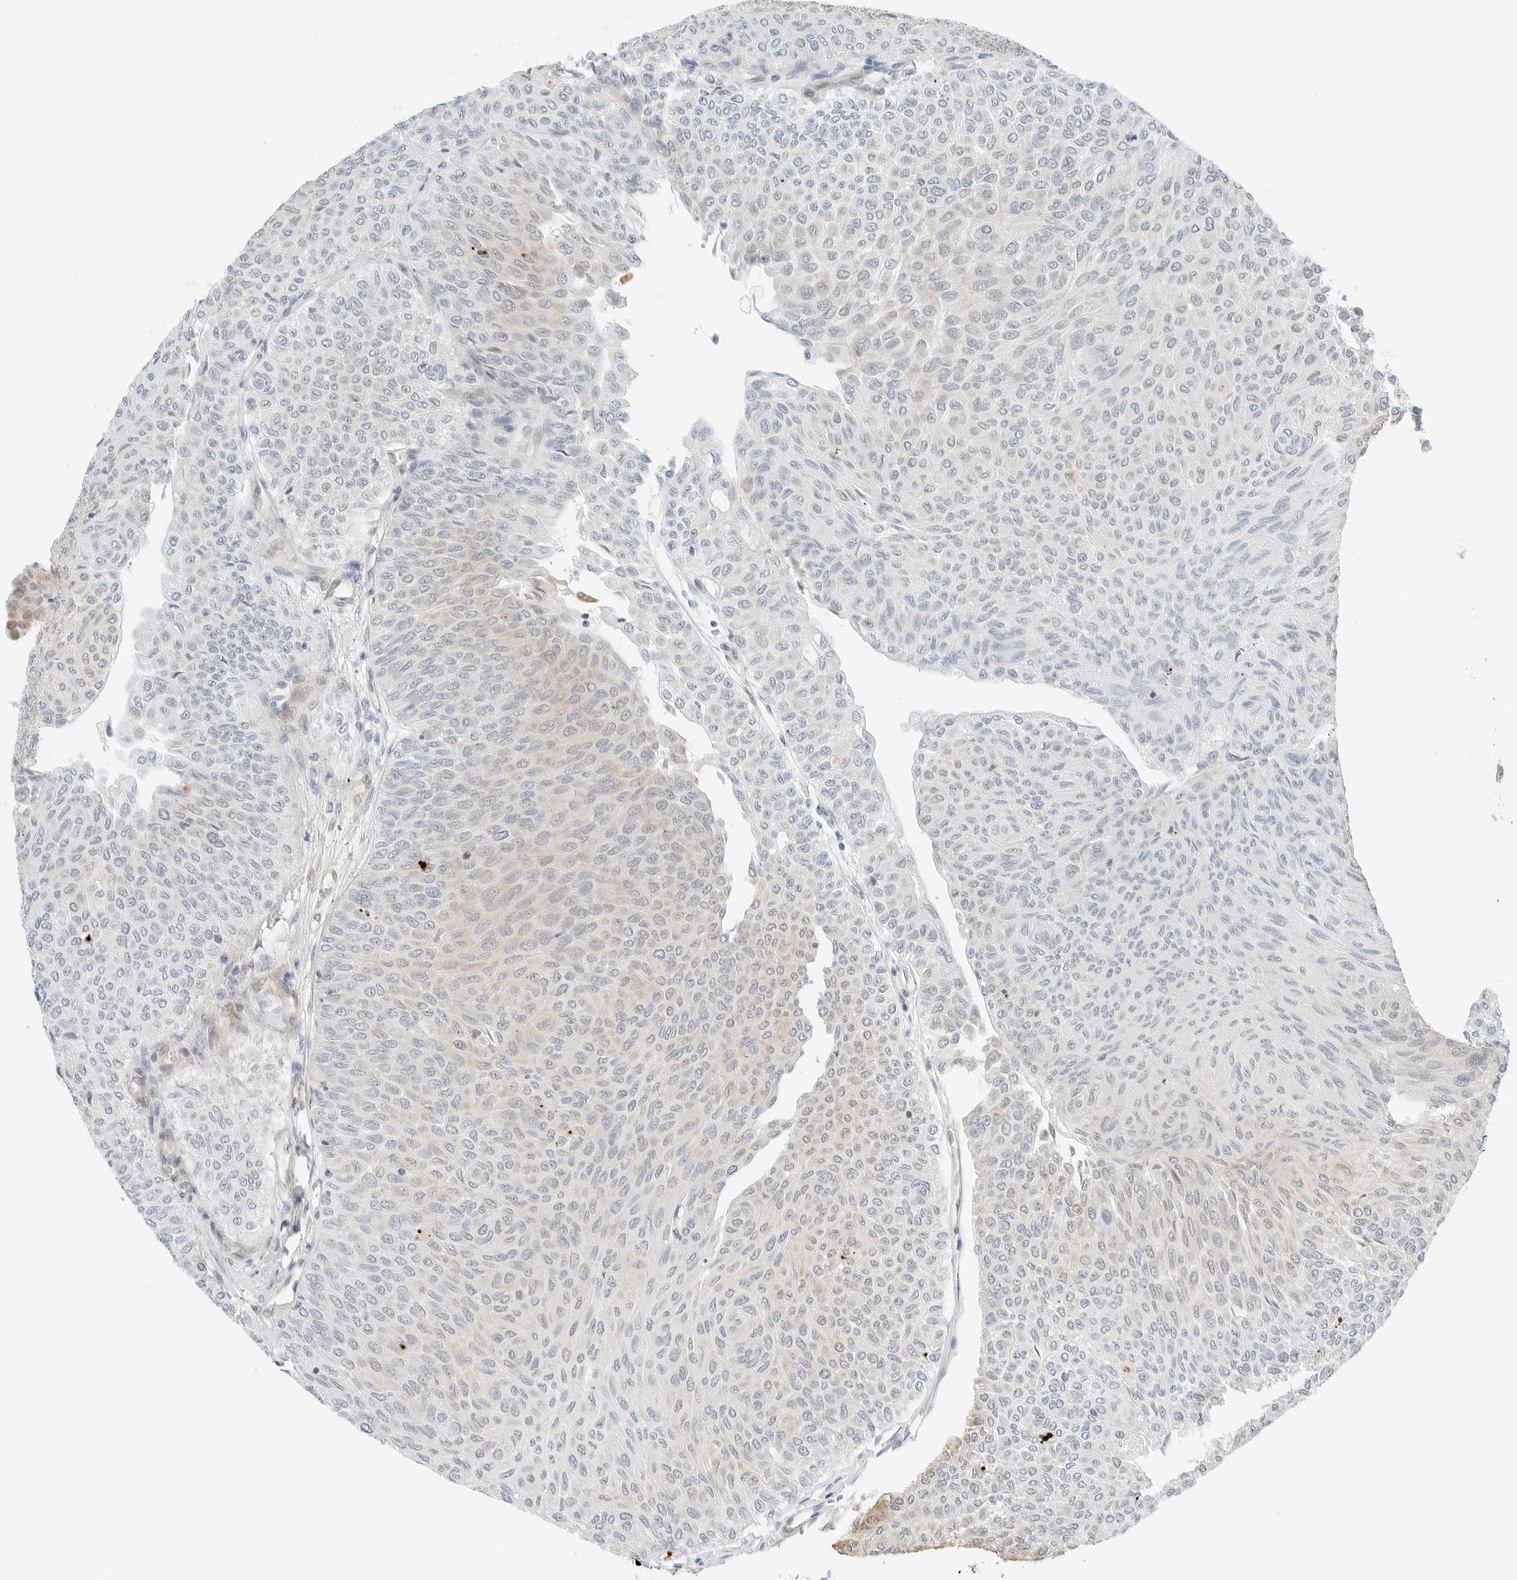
{"staining": {"intensity": "negative", "quantity": "none", "location": "none"}, "tissue": "urothelial cancer", "cell_type": "Tumor cells", "image_type": "cancer", "snomed": [{"axis": "morphology", "description": "Urothelial carcinoma, Low grade"}, {"axis": "topography", "description": "Urinary bladder"}], "caption": "DAB immunohistochemical staining of human urothelial cancer reveals no significant positivity in tumor cells.", "gene": "IQCC", "patient": {"sex": "male", "age": 78}}